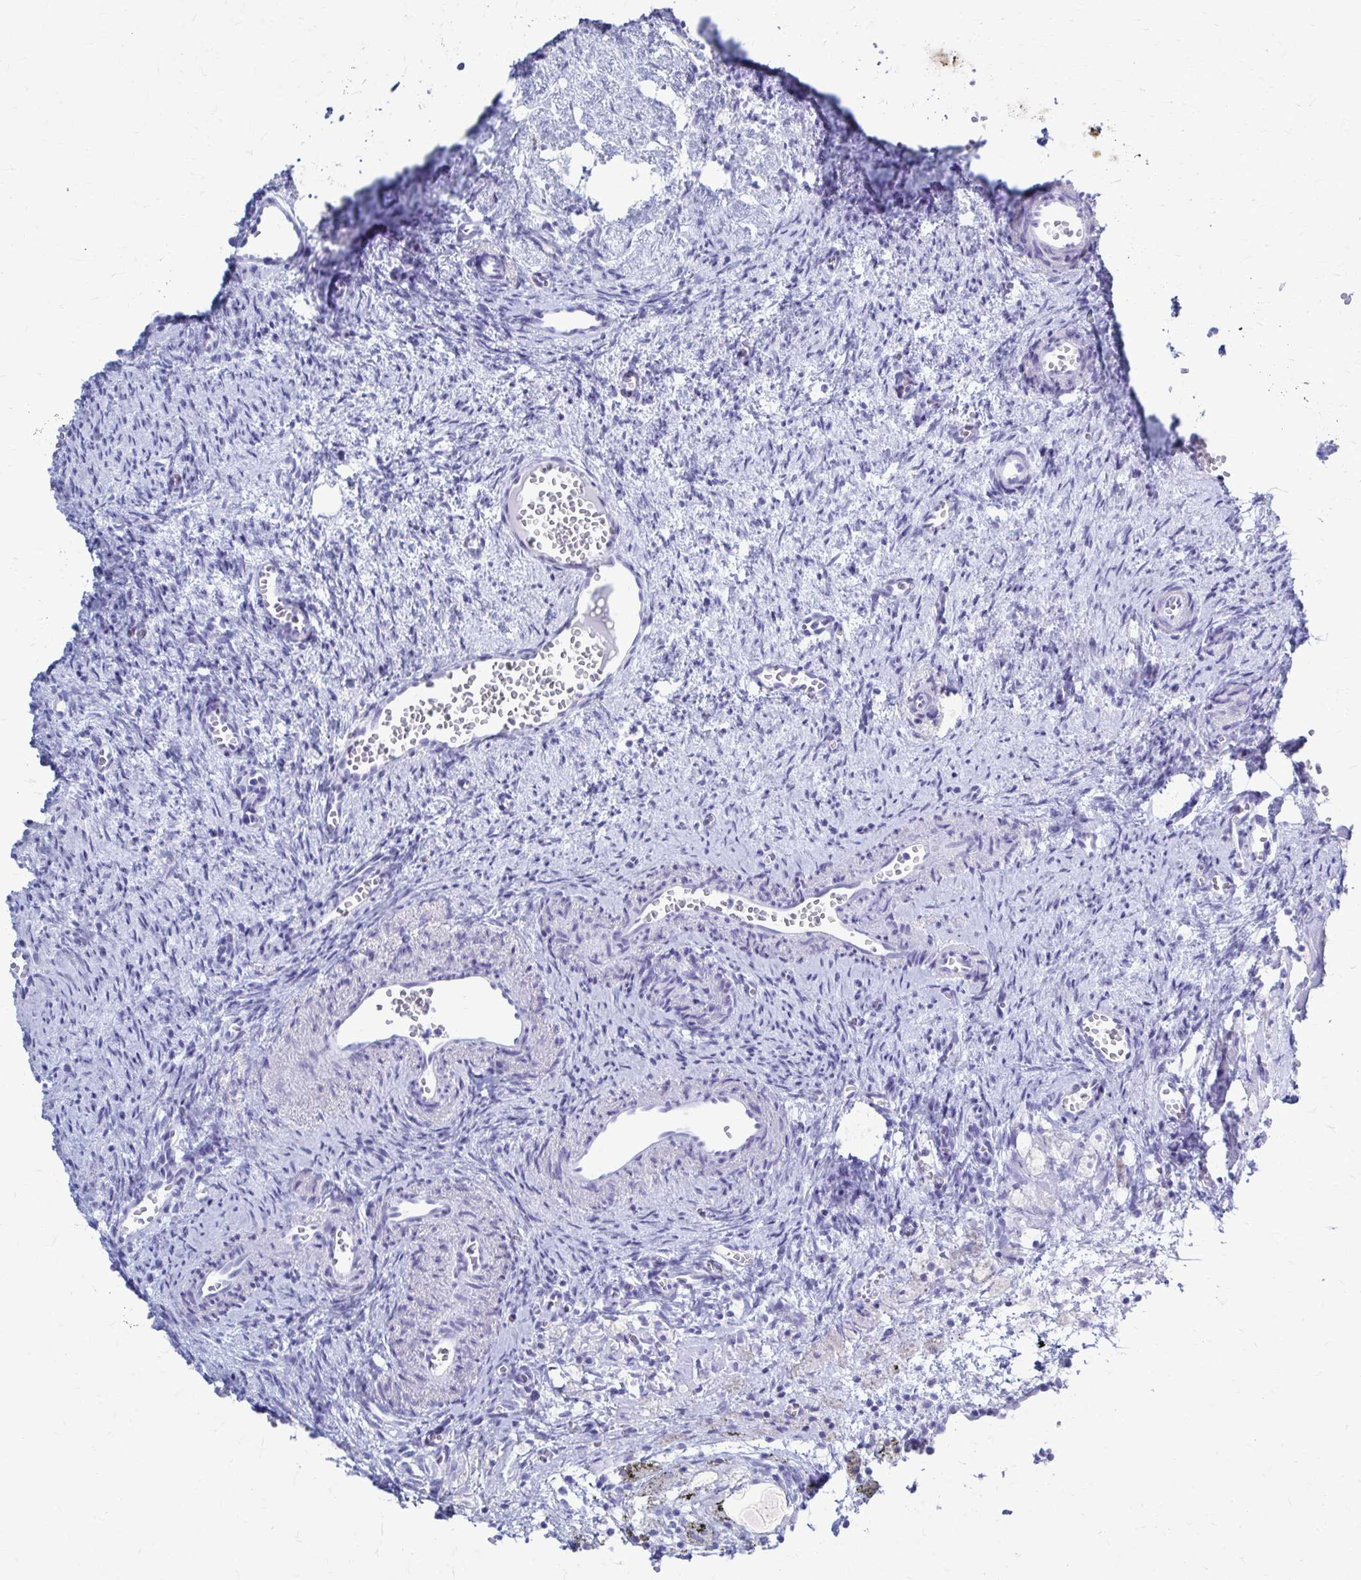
{"staining": {"intensity": "negative", "quantity": "none", "location": "none"}, "tissue": "ovary", "cell_type": "Ovarian stroma cells", "image_type": "normal", "snomed": [{"axis": "morphology", "description": "Normal tissue, NOS"}, {"axis": "topography", "description": "Ovary"}], "caption": "This is an immunohistochemistry (IHC) image of unremarkable ovary. There is no expression in ovarian stroma cells.", "gene": "CELF5", "patient": {"sex": "female", "age": 41}}